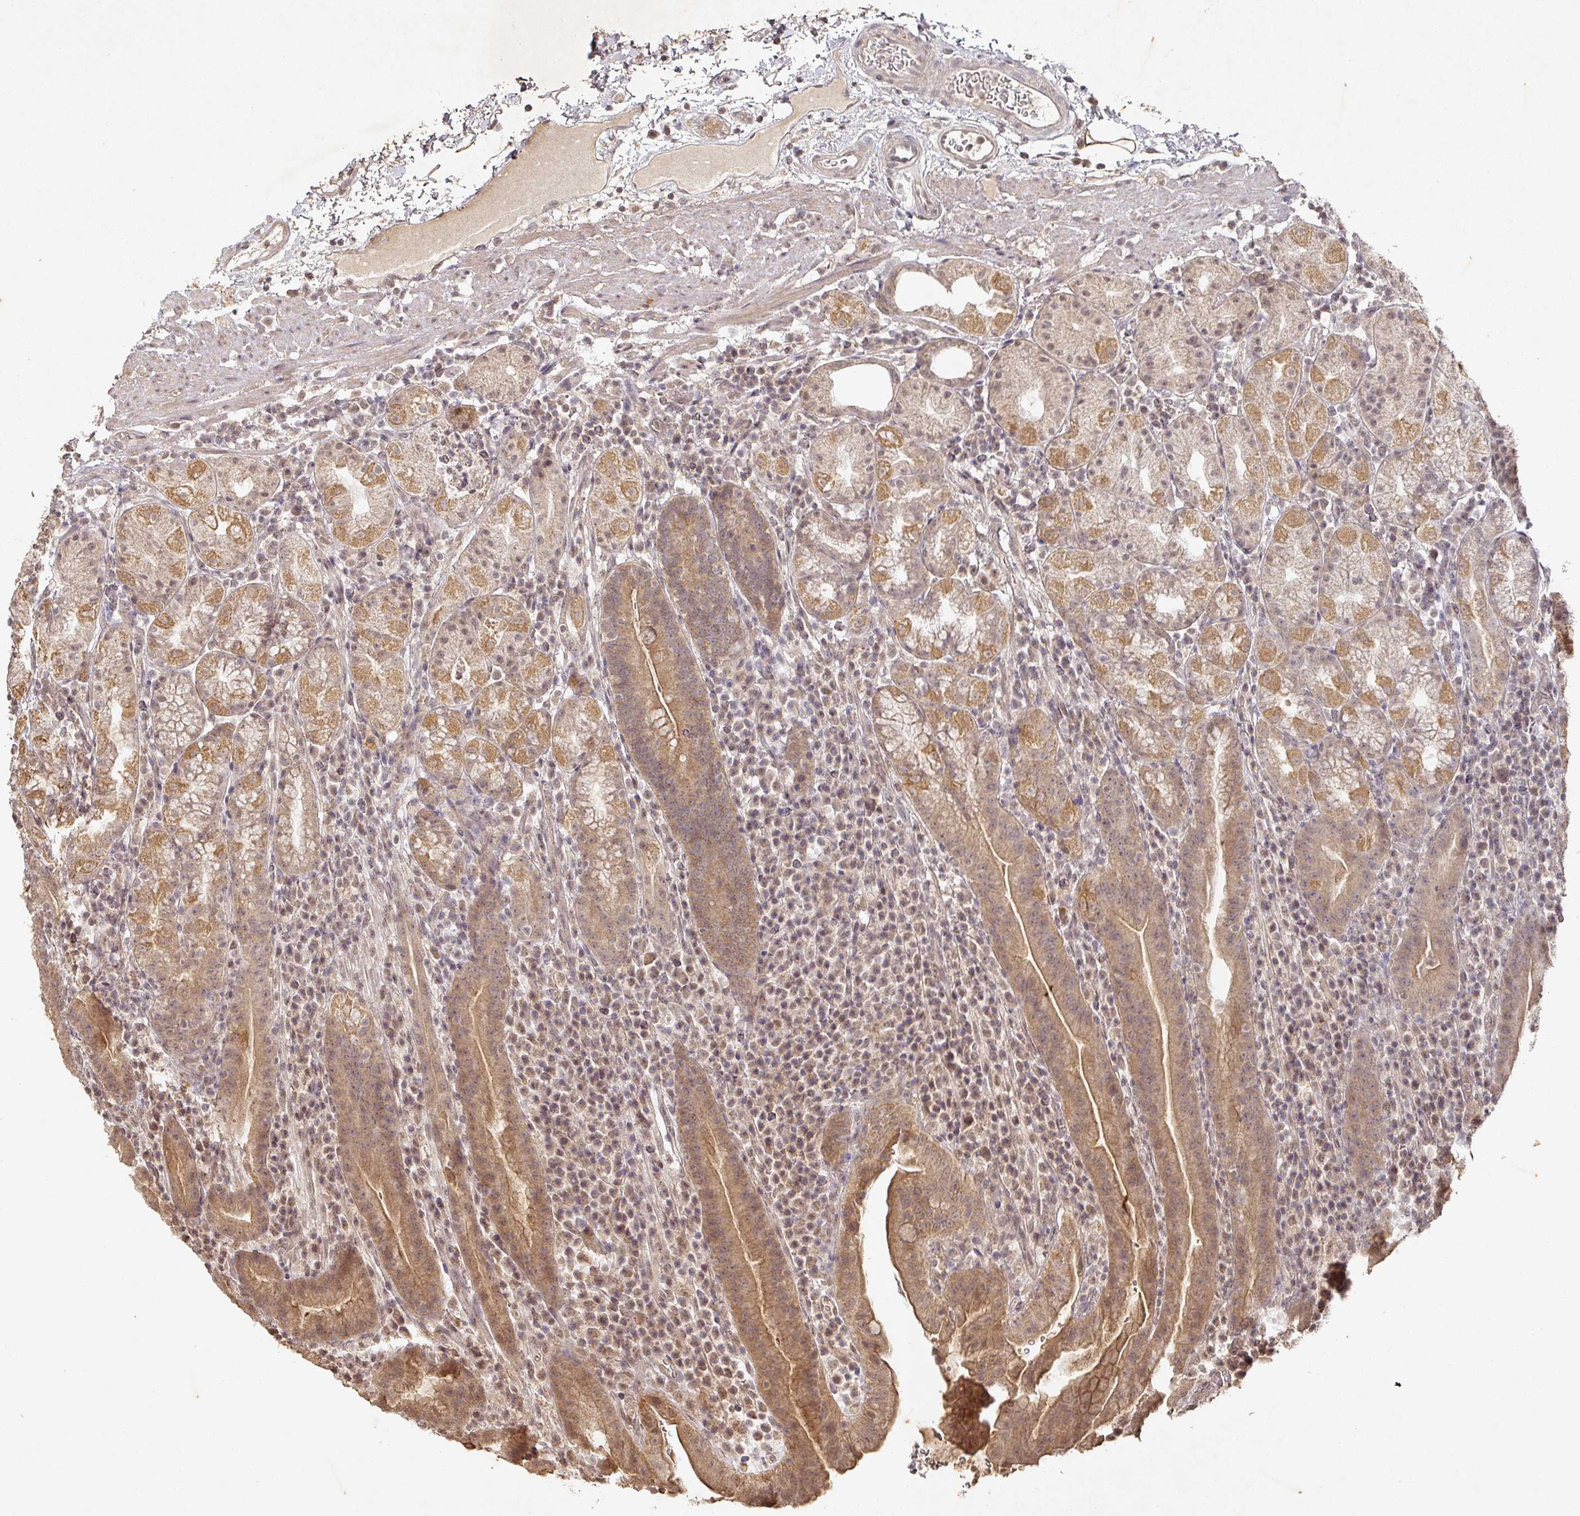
{"staining": {"intensity": "moderate", "quantity": ">75%", "location": "cytoplasmic/membranous"}, "tissue": "stomach", "cell_type": "Glandular cells", "image_type": "normal", "snomed": [{"axis": "morphology", "description": "Normal tissue, NOS"}, {"axis": "morphology", "description": "Inflammation, NOS"}, {"axis": "topography", "description": "Stomach"}], "caption": "Glandular cells exhibit moderate cytoplasmic/membranous positivity in approximately >75% of cells in unremarkable stomach.", "gene": "CAPN5", "patient": {"sex": "male", "age": 79}}